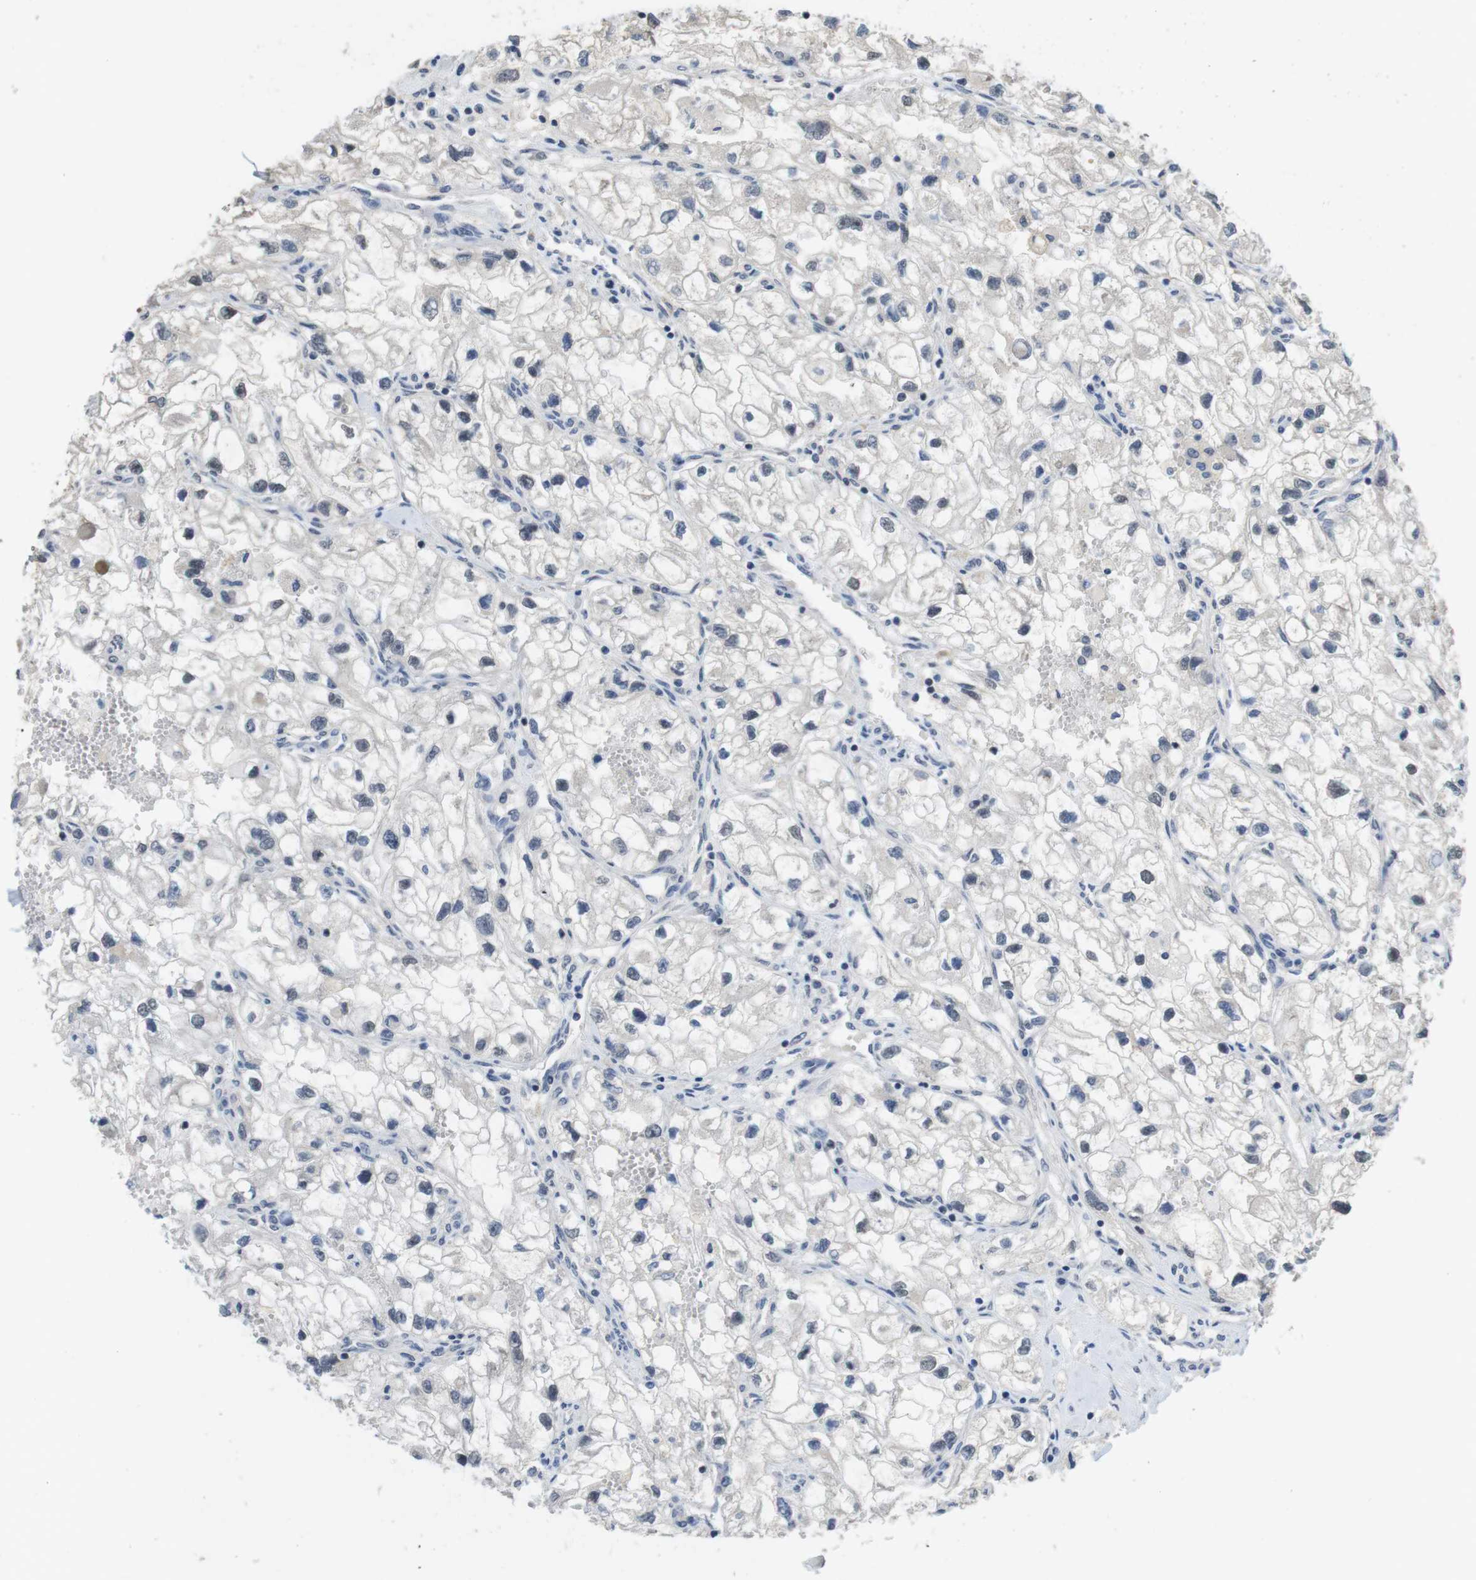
{"staining": {"intensity": "negative", "quantity": "none", "location": "none"}, "tissue": "renal cancer", "cell_type": "Tumor cells", "image_type": "cancer", "snomed": [{"axis": "morphology", "description": "Adenocarcinoma, NOS"}, {"axis": "topography", "description": "Kidney"}], "caption": "High power microscopy micrograph of an immunohistochemistry (IHC) histopathology image of renal cancer, revealing no significant expression in tumor cells. The staining is performed using DAB brown chromogen with nuclei counter-stained in using hematoxylin.", "gene": "FADD", "patient": {"sex": "female", "age": 70}}